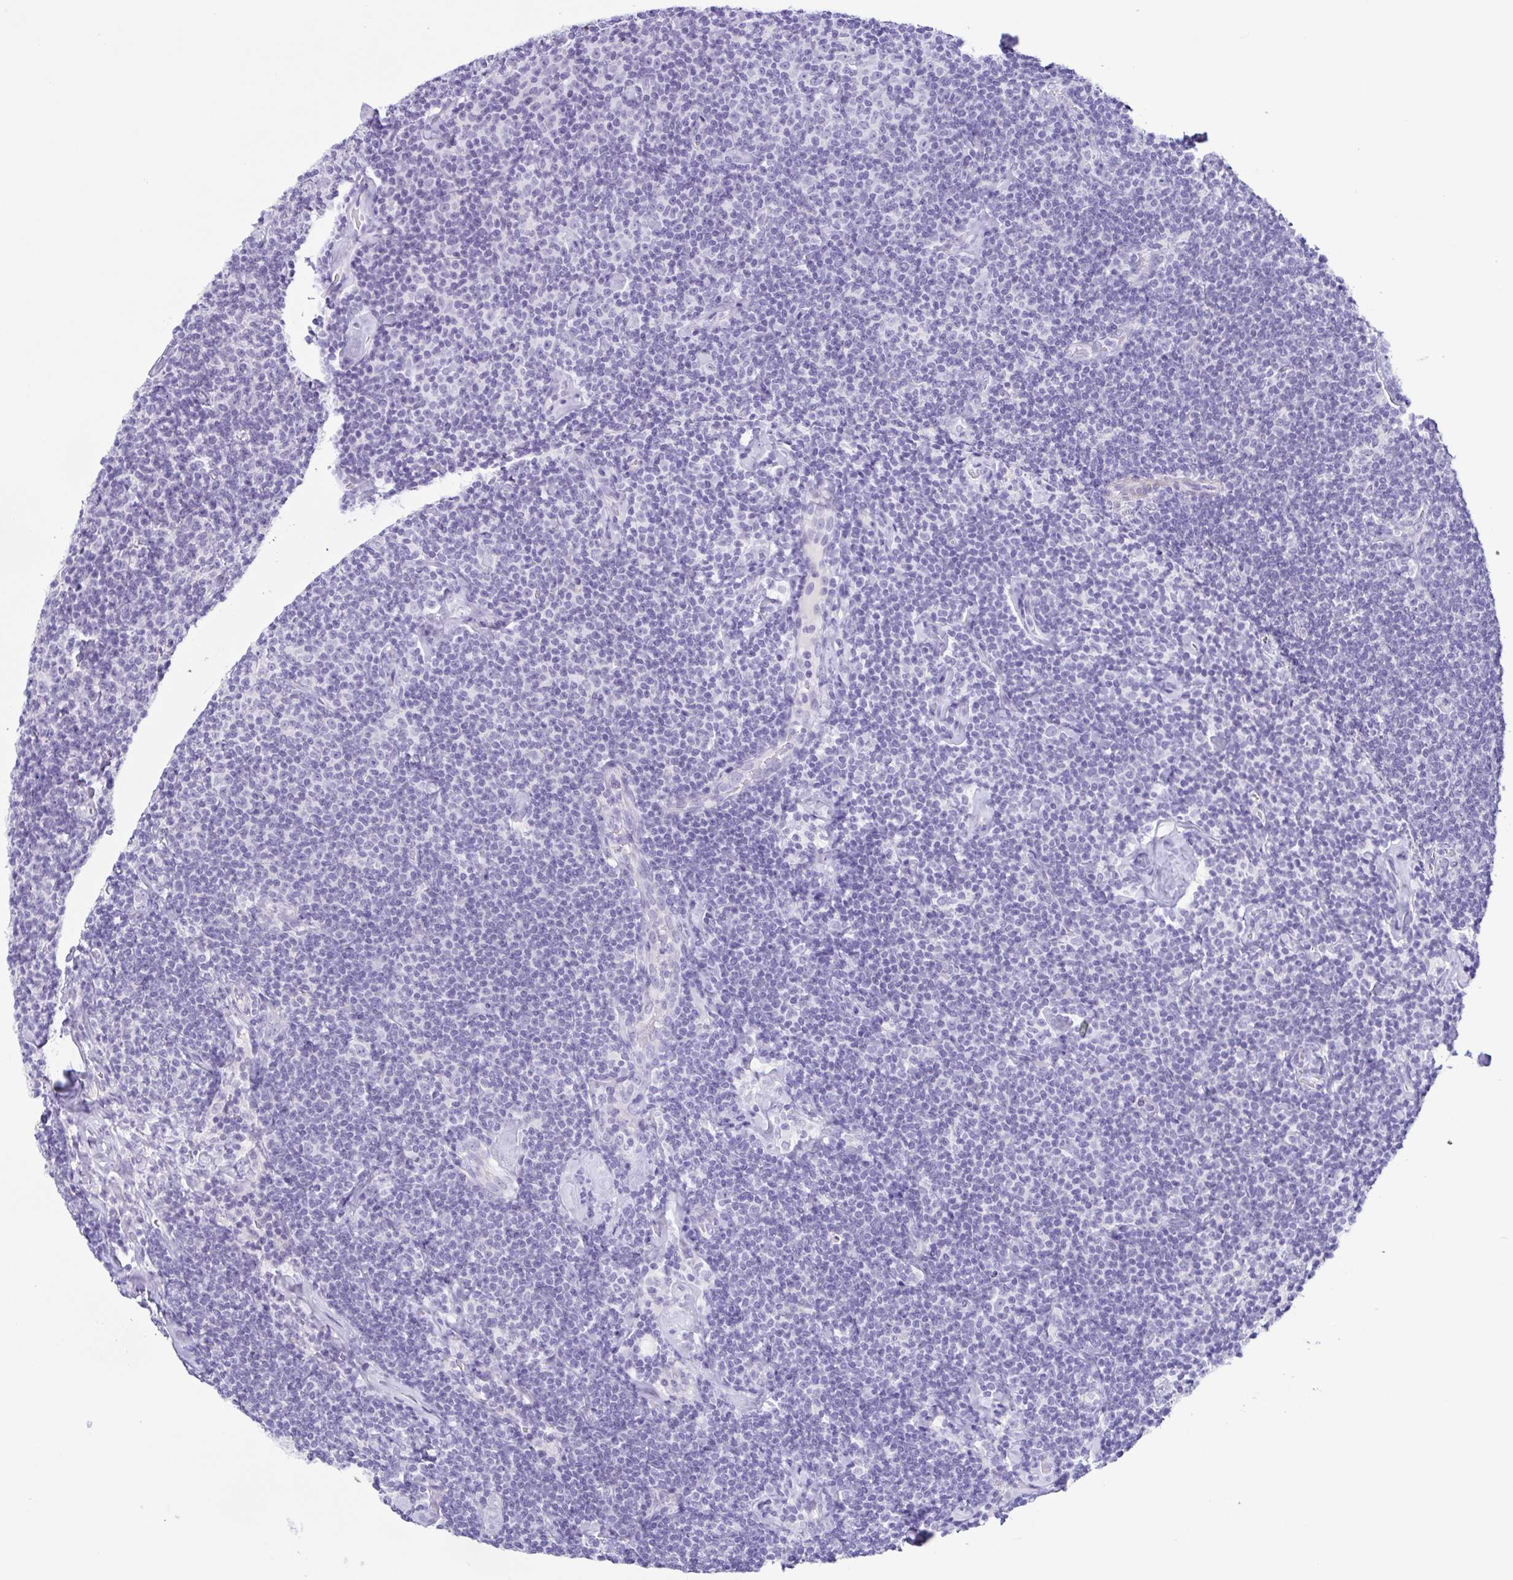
{"staining": {"intensity": "negative", "quantity": "none", "location": "none"}, "tissue": "lymphoma", "cell_type": "Tumor cells", "image_type": "cancer", "snomed": [{"axis": "morphology", "description": "Malignant lymphoma, non-Hodgkin's type, Low grade"}, {"axis": "topography", "description": "Lymph node"}], "caption": "High magnification brightfield microscopy of malignant lymphoma, non-Hodgkin's type (low-grade) stained with DAB (3,3'-diaminobenzidine) (brown) and counterstained with hematoxylin (blue): tumor cells show no significant staining.", "gene": "TERT", "patient": {"sex": "male", "age": 81}}